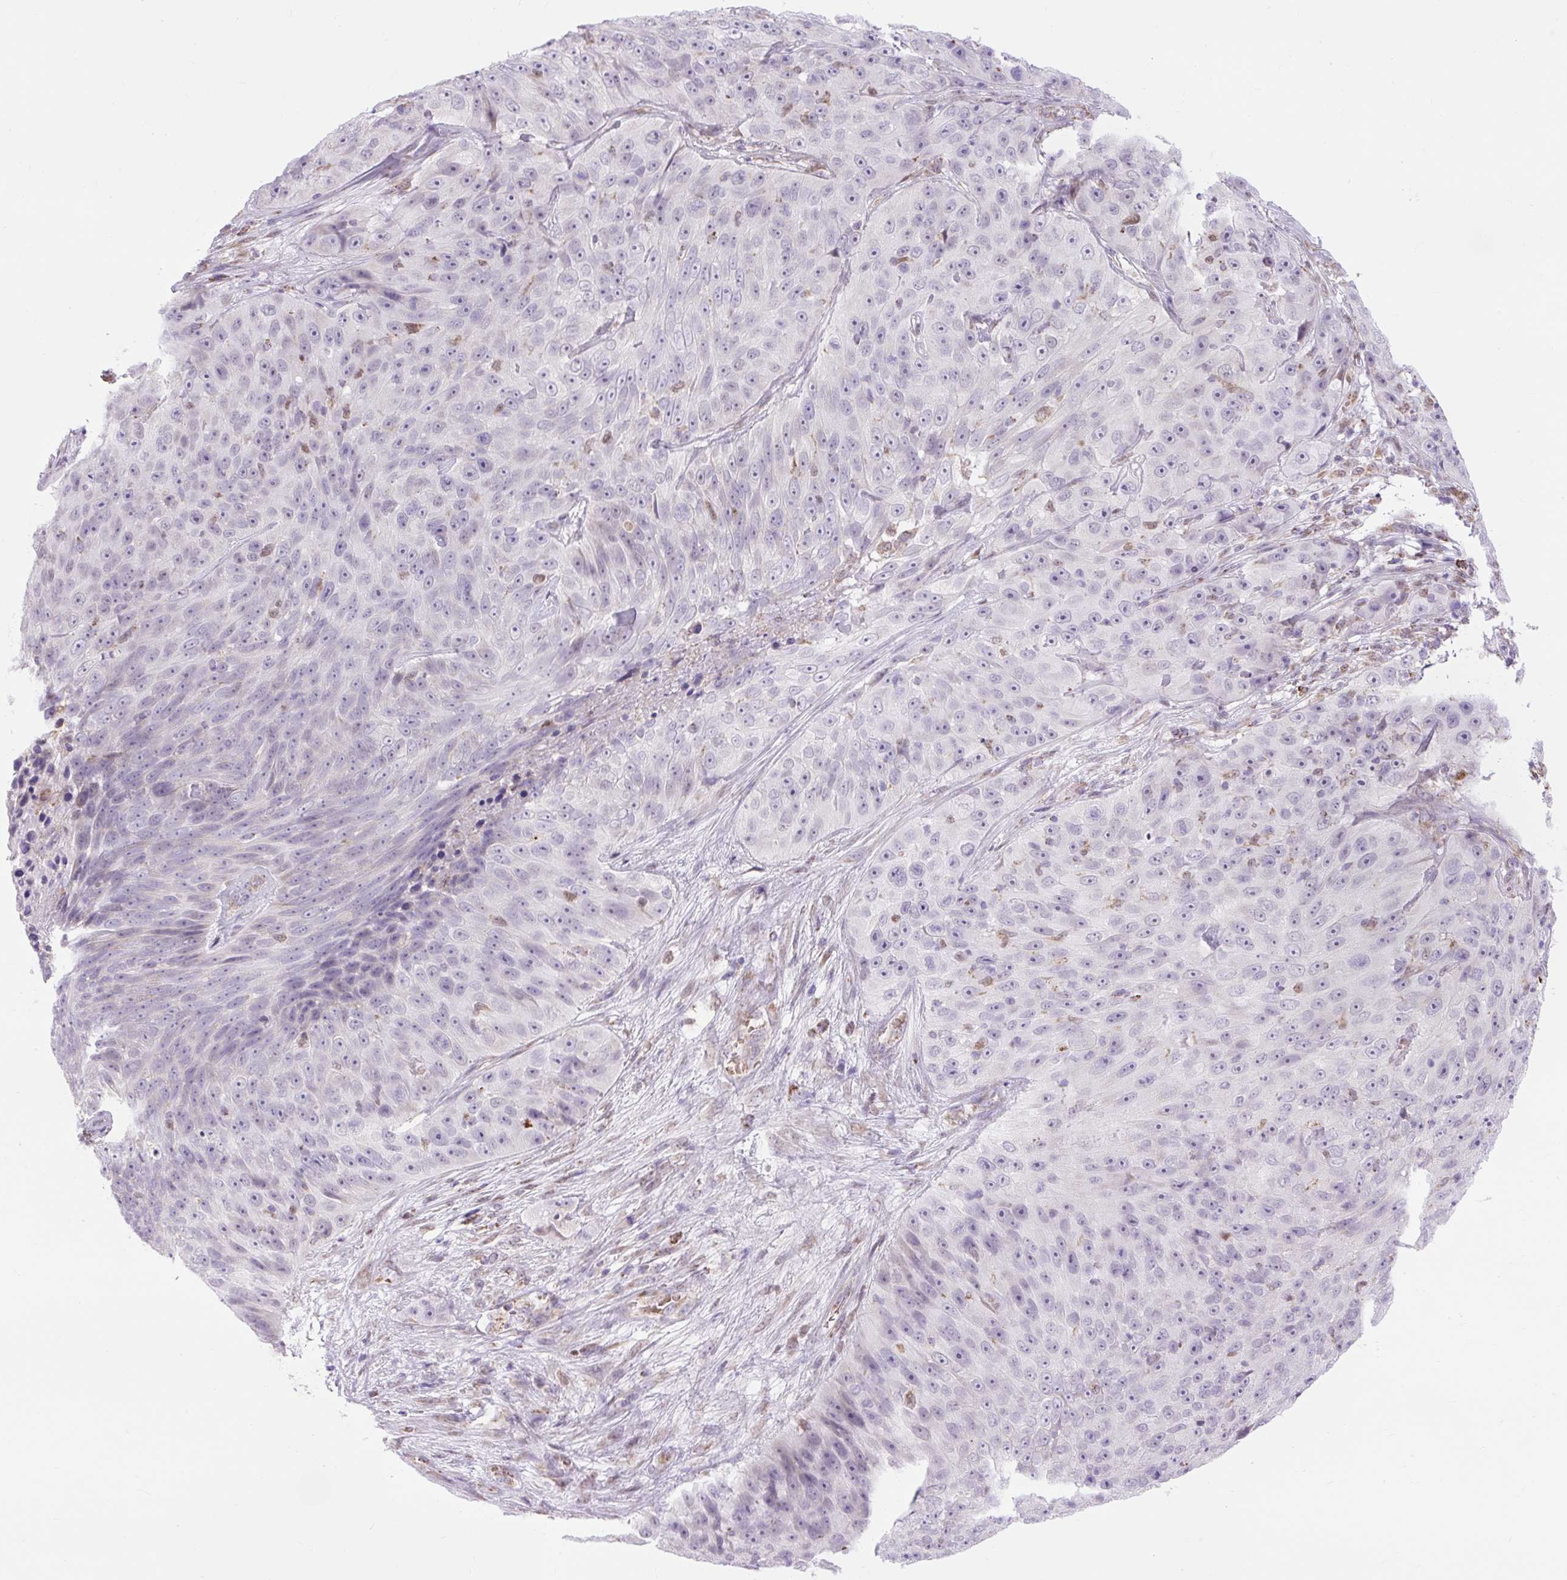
{"staining": {"intensity": "negative", "quantity": "none", "location": "none"}, "tissue": "skin cancer", "cell_type": "Tumor cells", "image_type": "cancer", "snomed": [{"axis": "morphology", "description": "Squamous cell carcinoma, NOS"}, {"axis": "topography", "description": "Skin"}], "caption": "High magnification brightfield microscopy of skin cancer (squamous cell carcinoma) stained with DAB (brown) and counterstained with hematoxylin (blue): tumor cells show no significant staining.", "gene": "SCO2", "patient": {"sex": "female", "age": 87}}